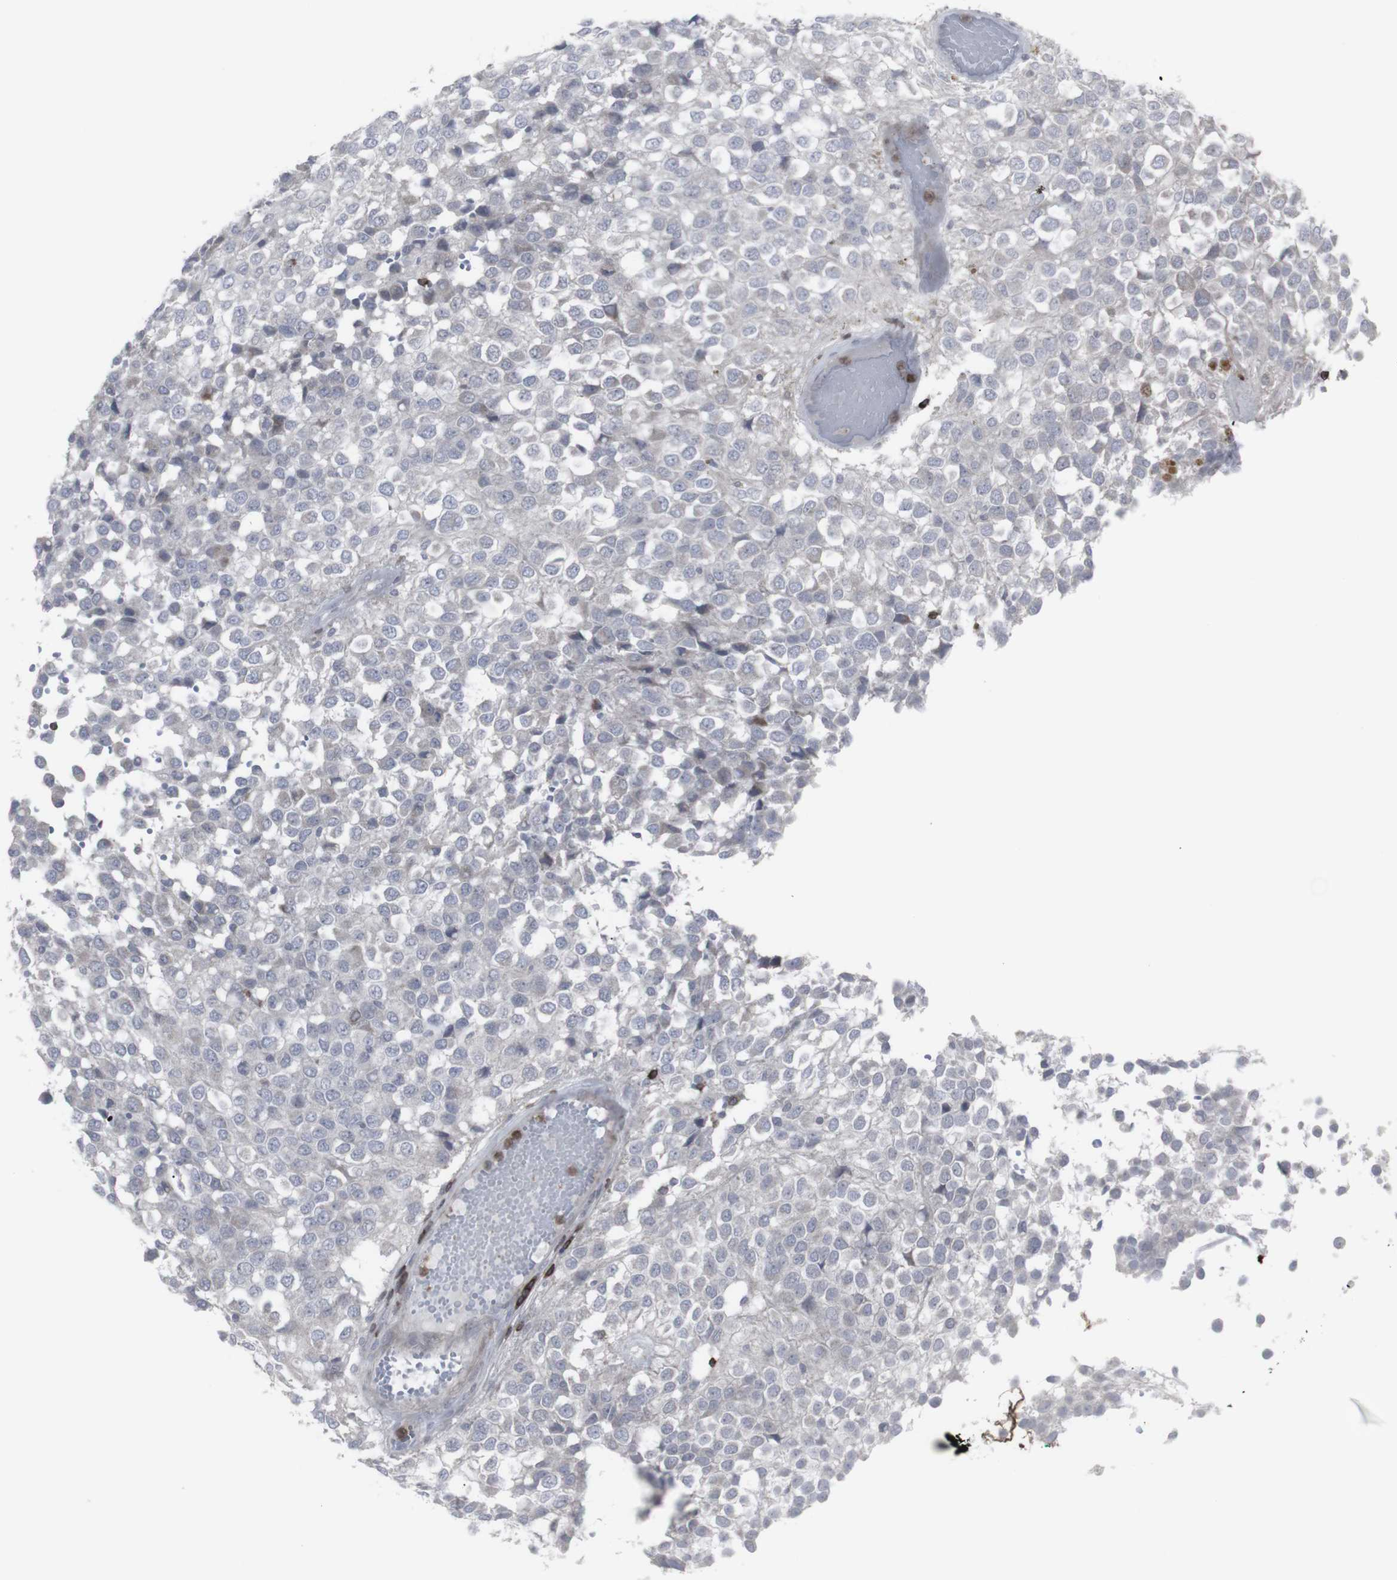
{"staining": {"intensity": "negative", "quantity": "none", "location": "none"}, "tissue": "glioma", "cell_type": "Tumor cells", "image_type": "cancer", "snomed": [{"axis": "morphology", "description": "Glioma, malignant, High grade"}, {"axis": "topography", "description": "Brain"}], "caption": "Immunohistochemistry (IHC) of high-grade glioma (malignant) reveals no positivity in tumor cells.", "gene": "APOBEC2", "patient": {"sex": "male", "age": 32}}